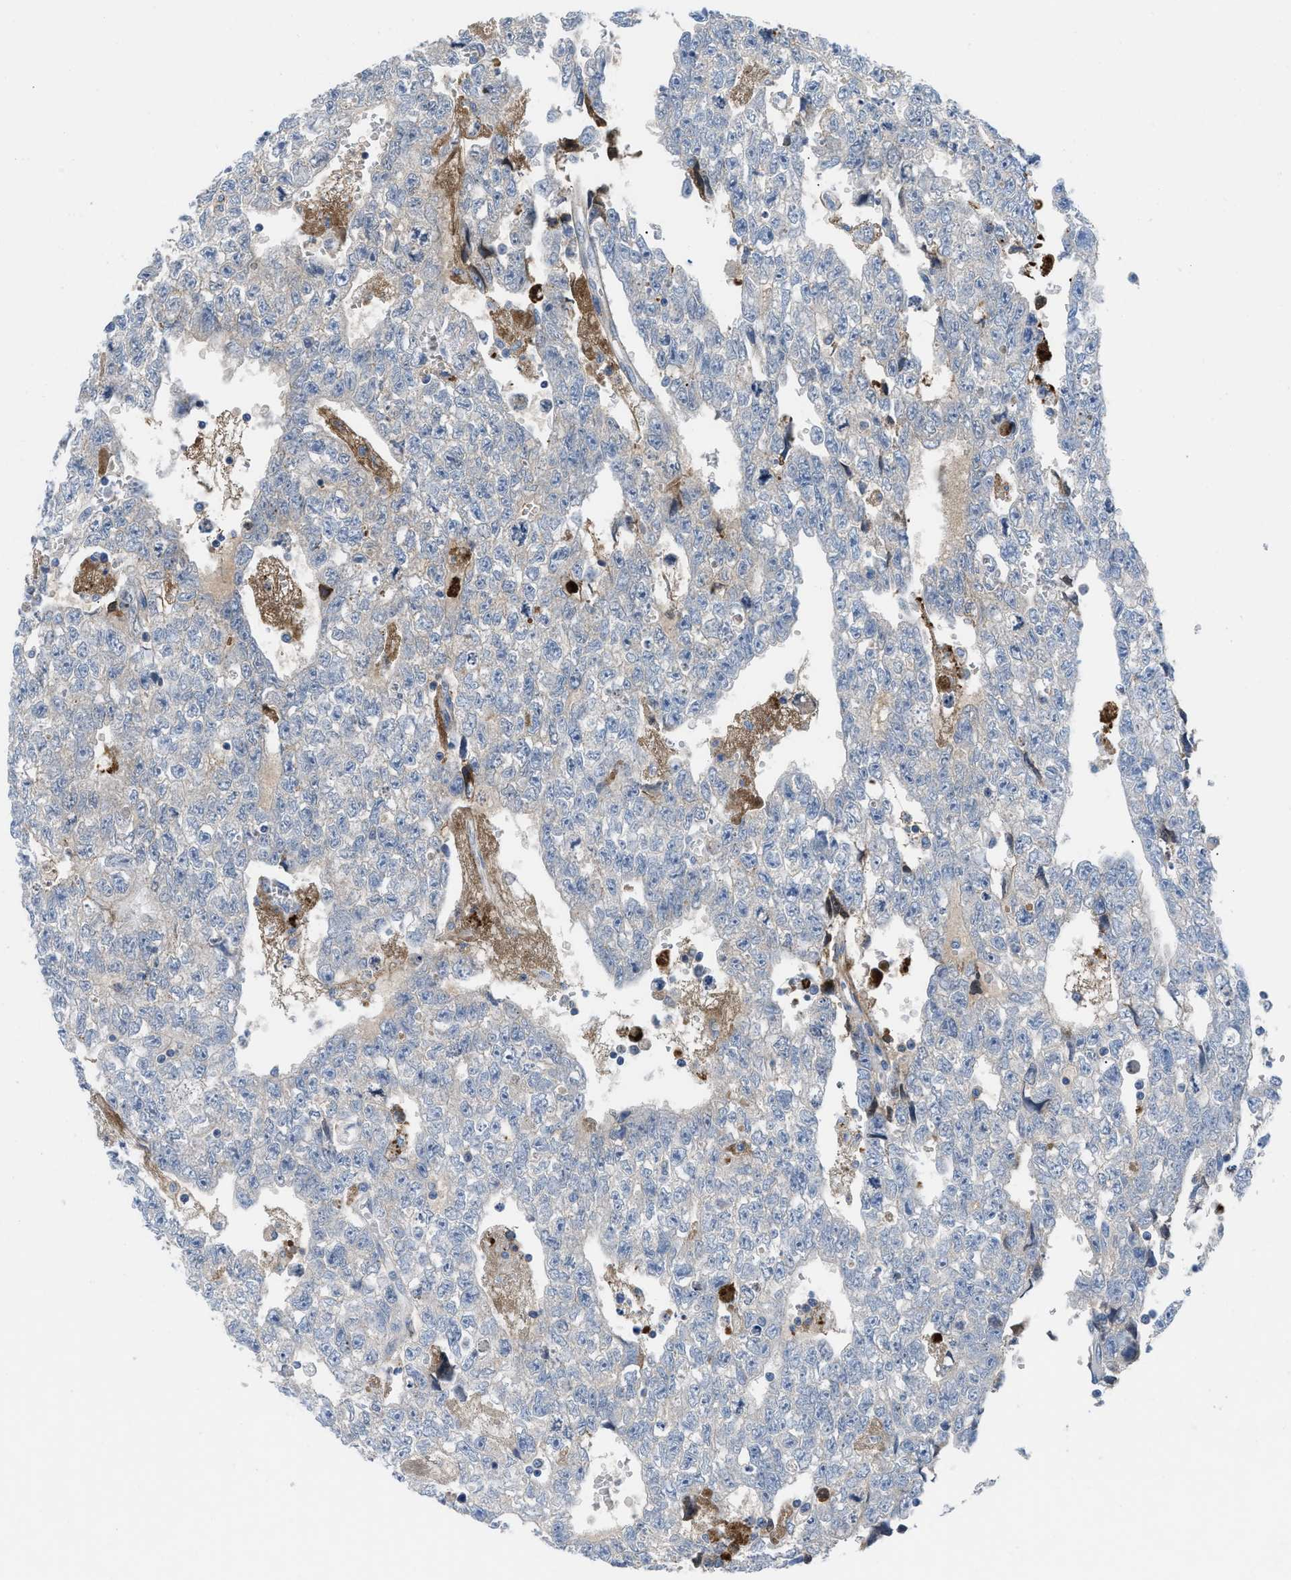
{"staining": {"intensity": "negative", "quantity": "none", "location": "none"}, "tissue": "testis cancer", "cell_type": "Tumor cells", "image_type": "cancer", "snomed": [{"axis": "morphology", "description": "Seminoma, NOS"}, {"axis": "morphology", "description": "Carcinoma, Embryonal, NOS"}, {"axis": "topography", "description": "Testis"}], "caption": "This is a histopathology image of immunohistochemistry (IHC) staining of testis seminoma, which shows no positivity in tumor cells.", "gene": "HPX", "patient": {"sex": "male", "age": 38}}